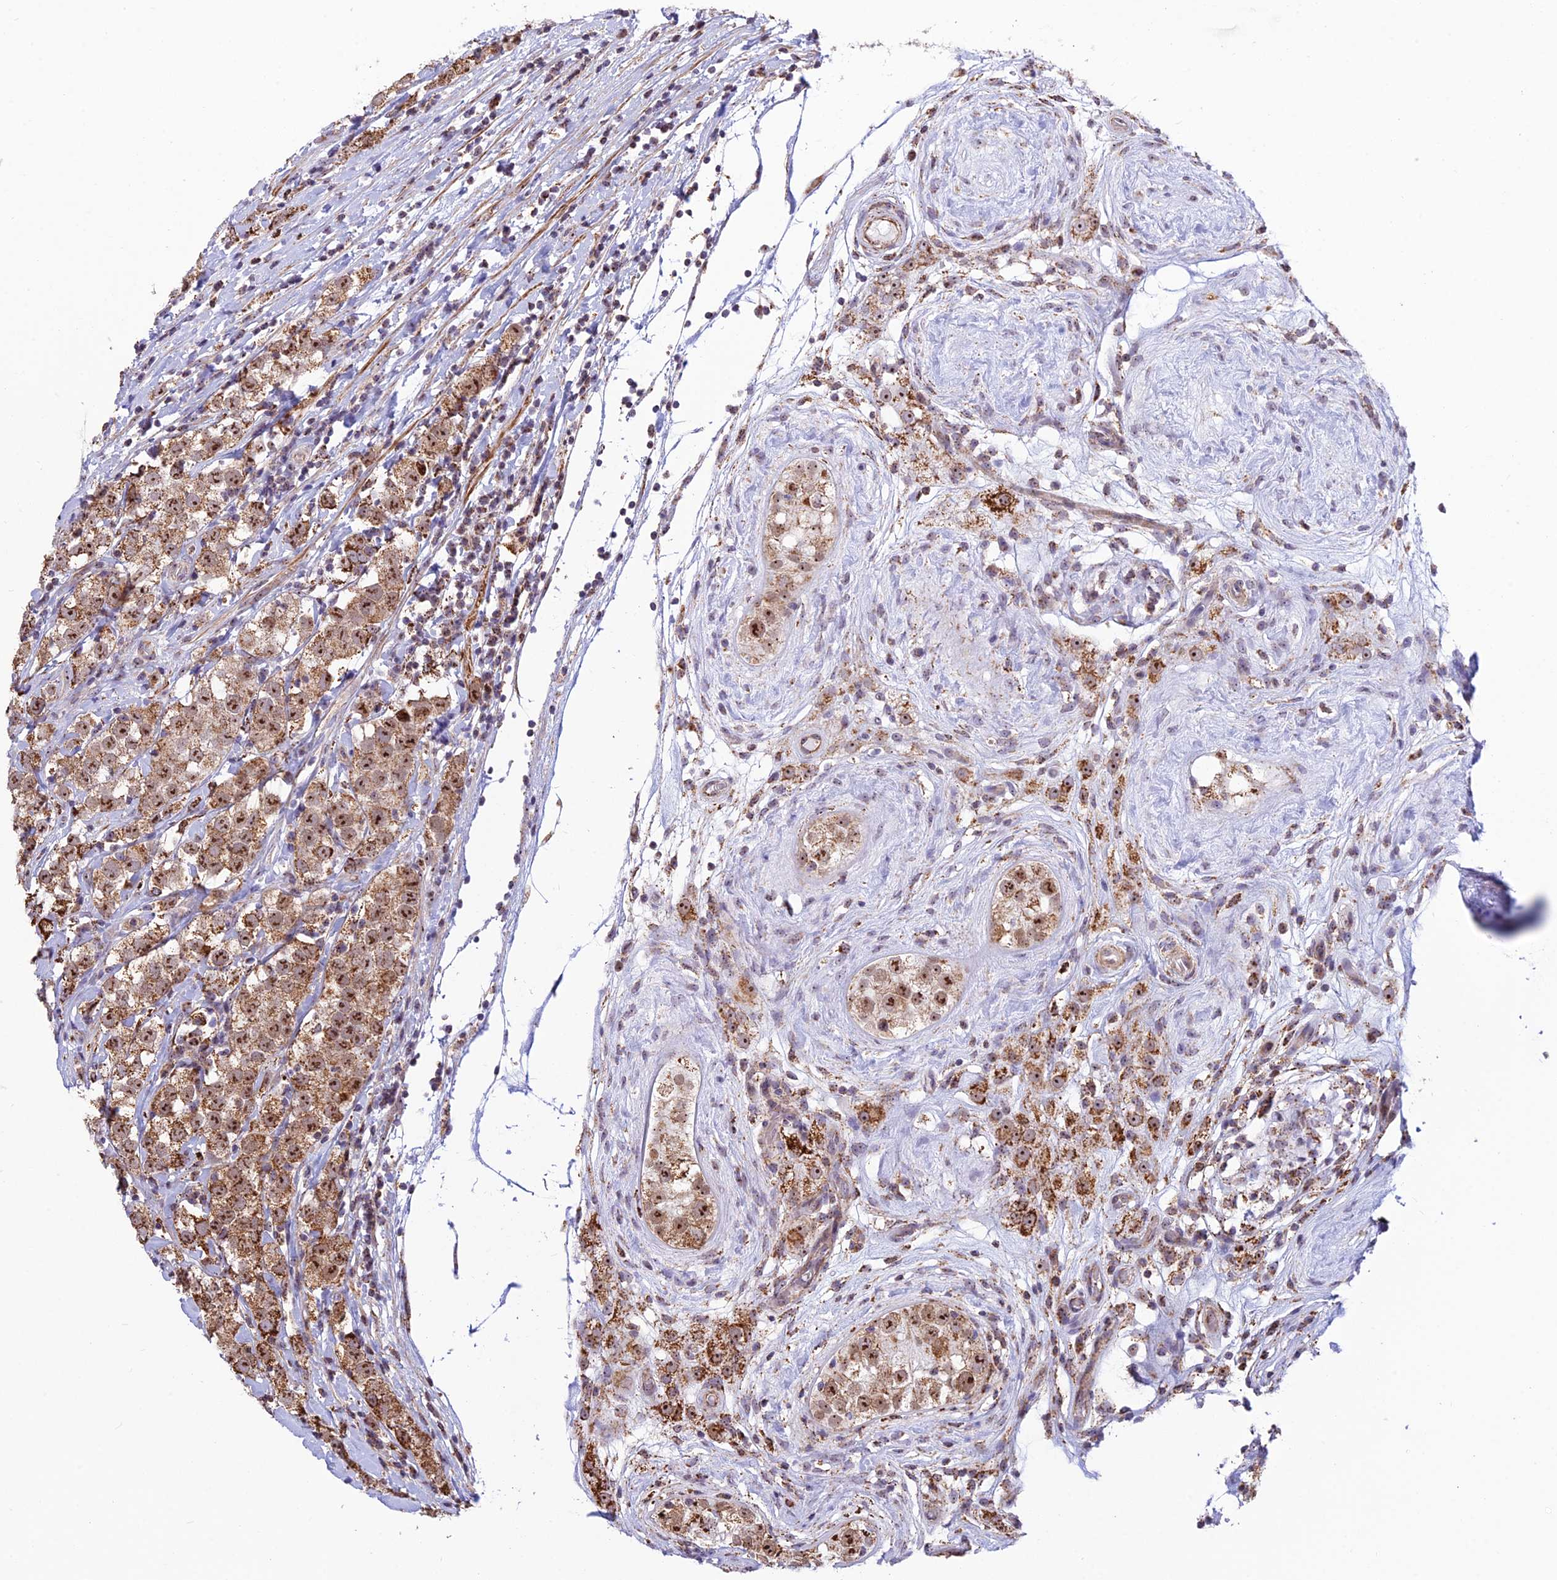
{"staining": {"intensity": "moderate", "quantity": ">75%", "location": "cytoplasmic/membranous,nuclear"}, "tissue": "testis cancer", "cell_type": "Tumor cells", "image_type": "cancer", "snomed": [{"axis": "morphology", "description": "Seminoma, NOS"}, {"axis": "topography", "description": "Testis"}], "caption": "Immunohistochemical staining of seminoma (testis) exhibits medium levels of moderate cytoplasmic/membranous and nuclear positivity in approximately >75% of tumor cells.", "gene": "POLR1G", "patient": {"sex": "male", "age": 34}}